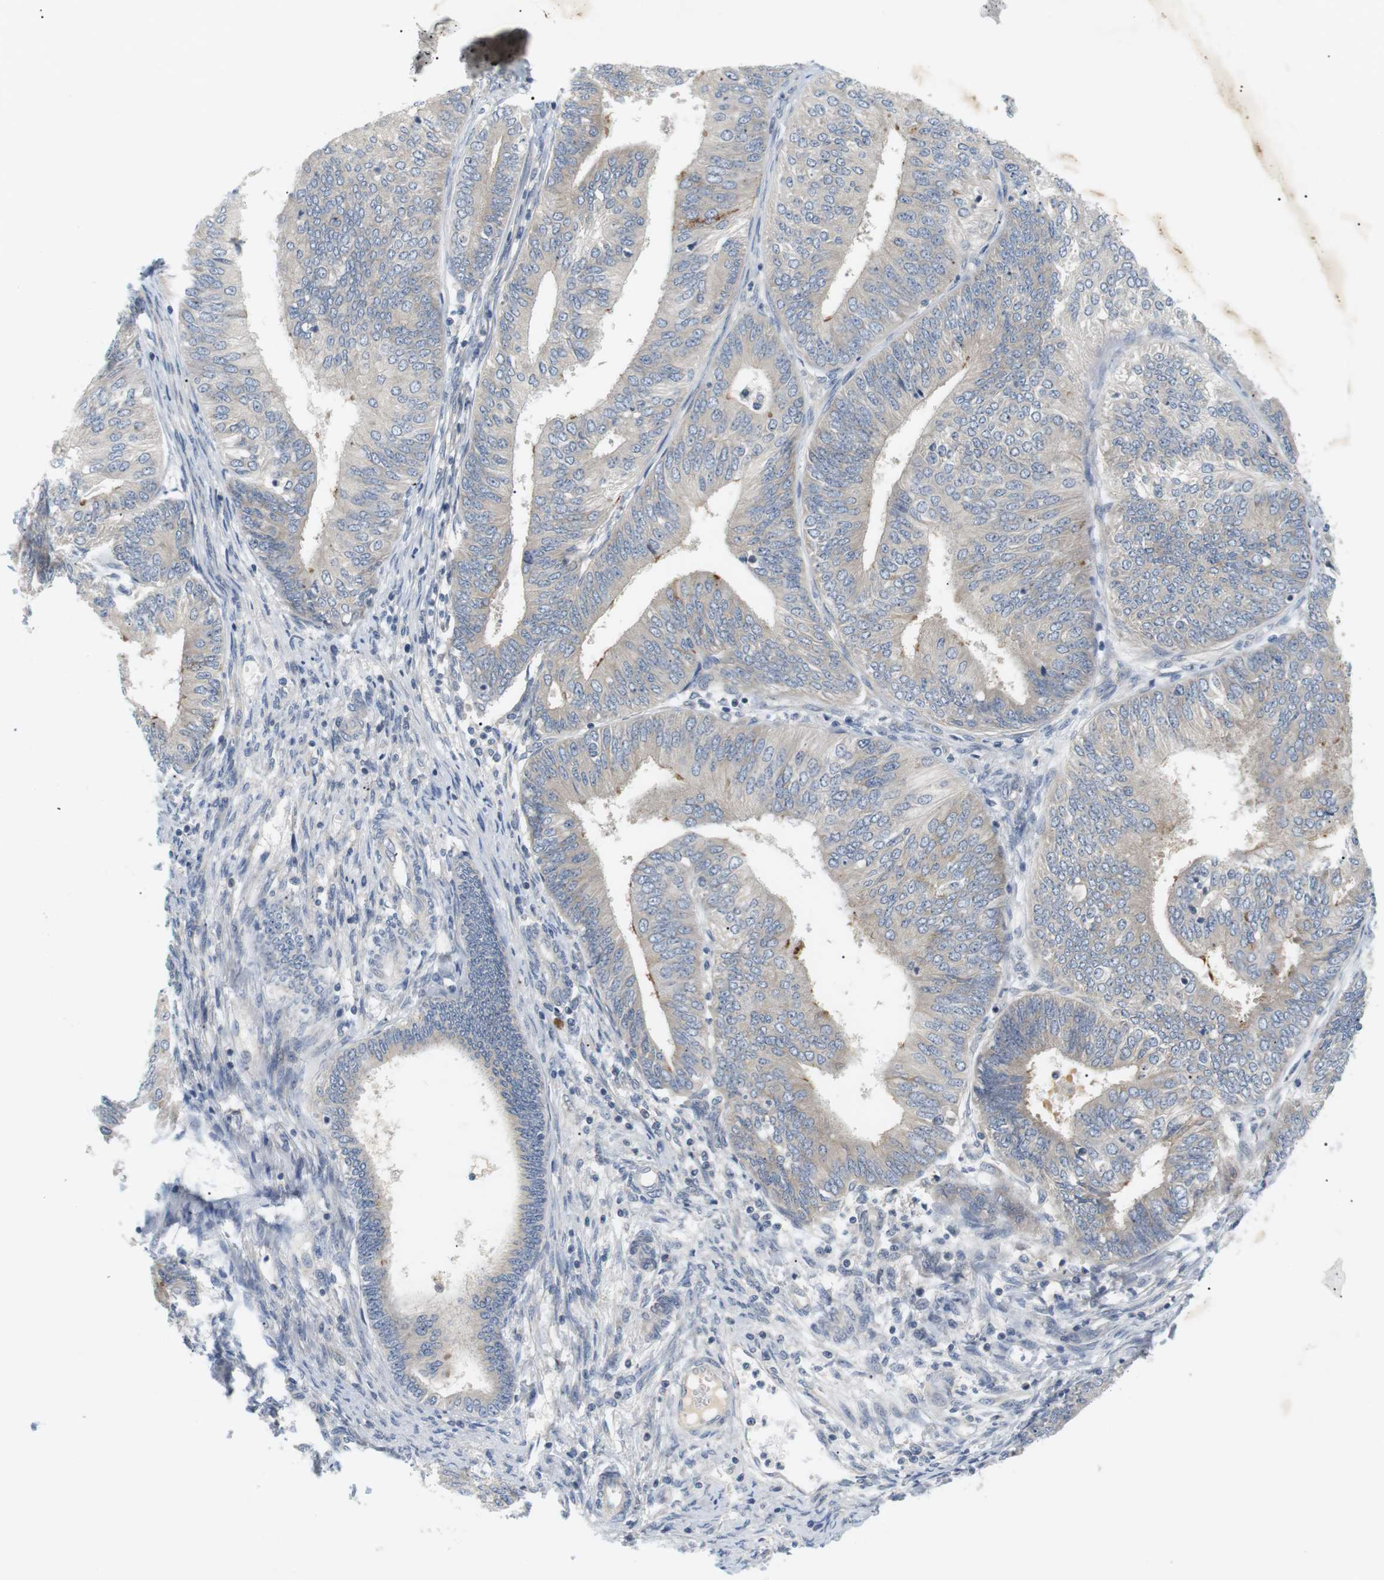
{"staining": {"intensity": "negative", "quantity": "none", "location": "none"}, "tissue": "endometrial cancer", "cell_type": "Tumor cells", "image_type": "cancer", "snomed": [{"axis": "morphology", "description": "Adenocarcinoma, NOS"}, {"axis": "topography", "description": "Endometrium"}], "caption": "IHC histopathology image of neoplastic tissue: adenocarcinoma (endometrial) stained with DAB reveals no significant protein positivity in tumor cells.", "gene": "EVA1C", "patient": {"sex": "female", "age": 58}}